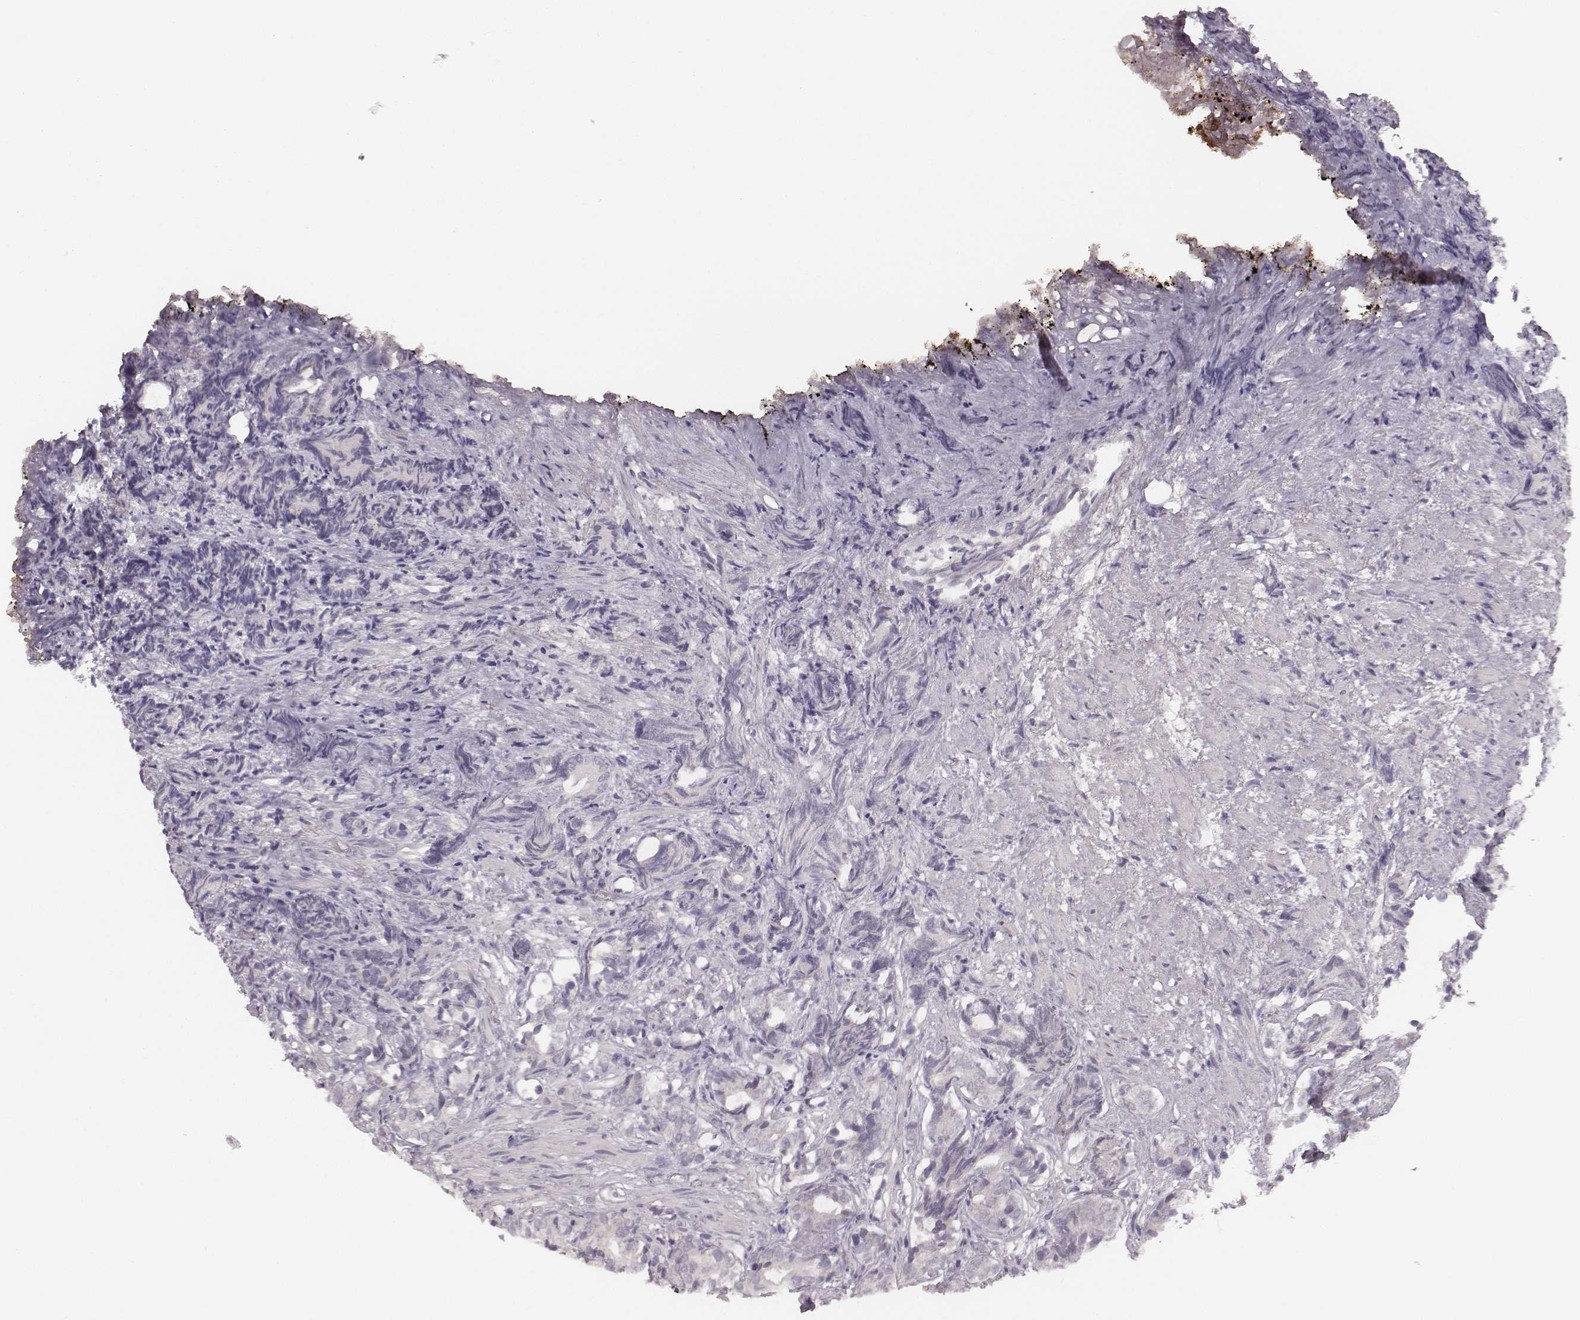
{"staining": {"intensity": "negative", "quantity": "none", "location": "none"}, "tissue": "prostate cancer", "cell_type": "Tumor cells", "image_type": "cancer", "snomed": [{"axis": "morphology", "description": "Adenocarcinoma, High grade"}, {"axis": "topography", "description": "Prostate"}], "caption": "Human prostate high-grade adenocarcinoma stained for a protein using IHC exhibits no expression in tumor cells.", "gene": "LY6K", "patient": {"sex": "male", "age": 84}}